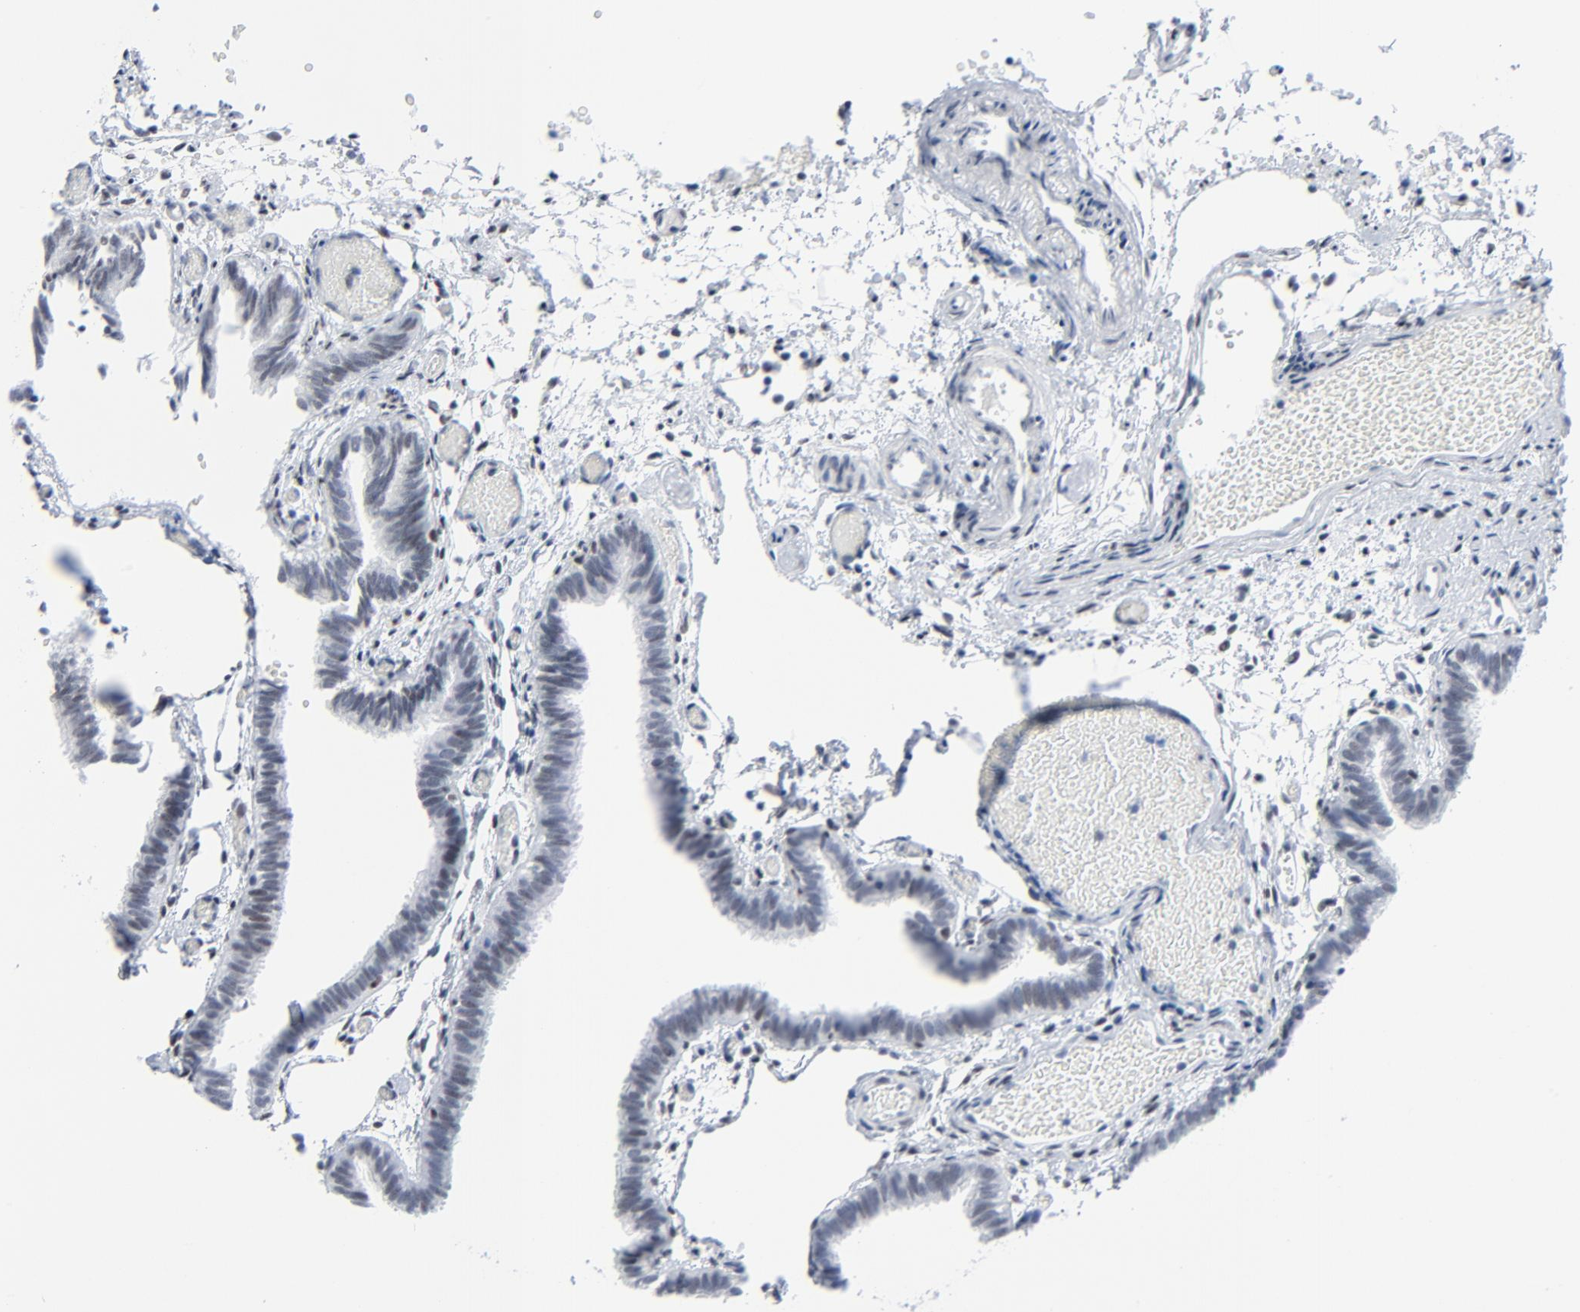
{"staining": {"intensity": "weak", "quantity": "25%-75%", "location": "nuclear"}, "tissue": "fallopian tube", "cell_type": "Glandular cells", "image_type": "normal", "snomed": [{"axis": "morphology", "description": "Normal tissue, NOS"}, {"axis": "topography", "description": "Fallopian tube"}], "caption": "This photomicrograph exhibits immunohistochemistry staining of unremarkable fallopian tube, with low weak nuclear staining in about 25%-75% of glandular cells.", "gene": "SIRT1", "patient": {"sex": "female", "age": 29}}